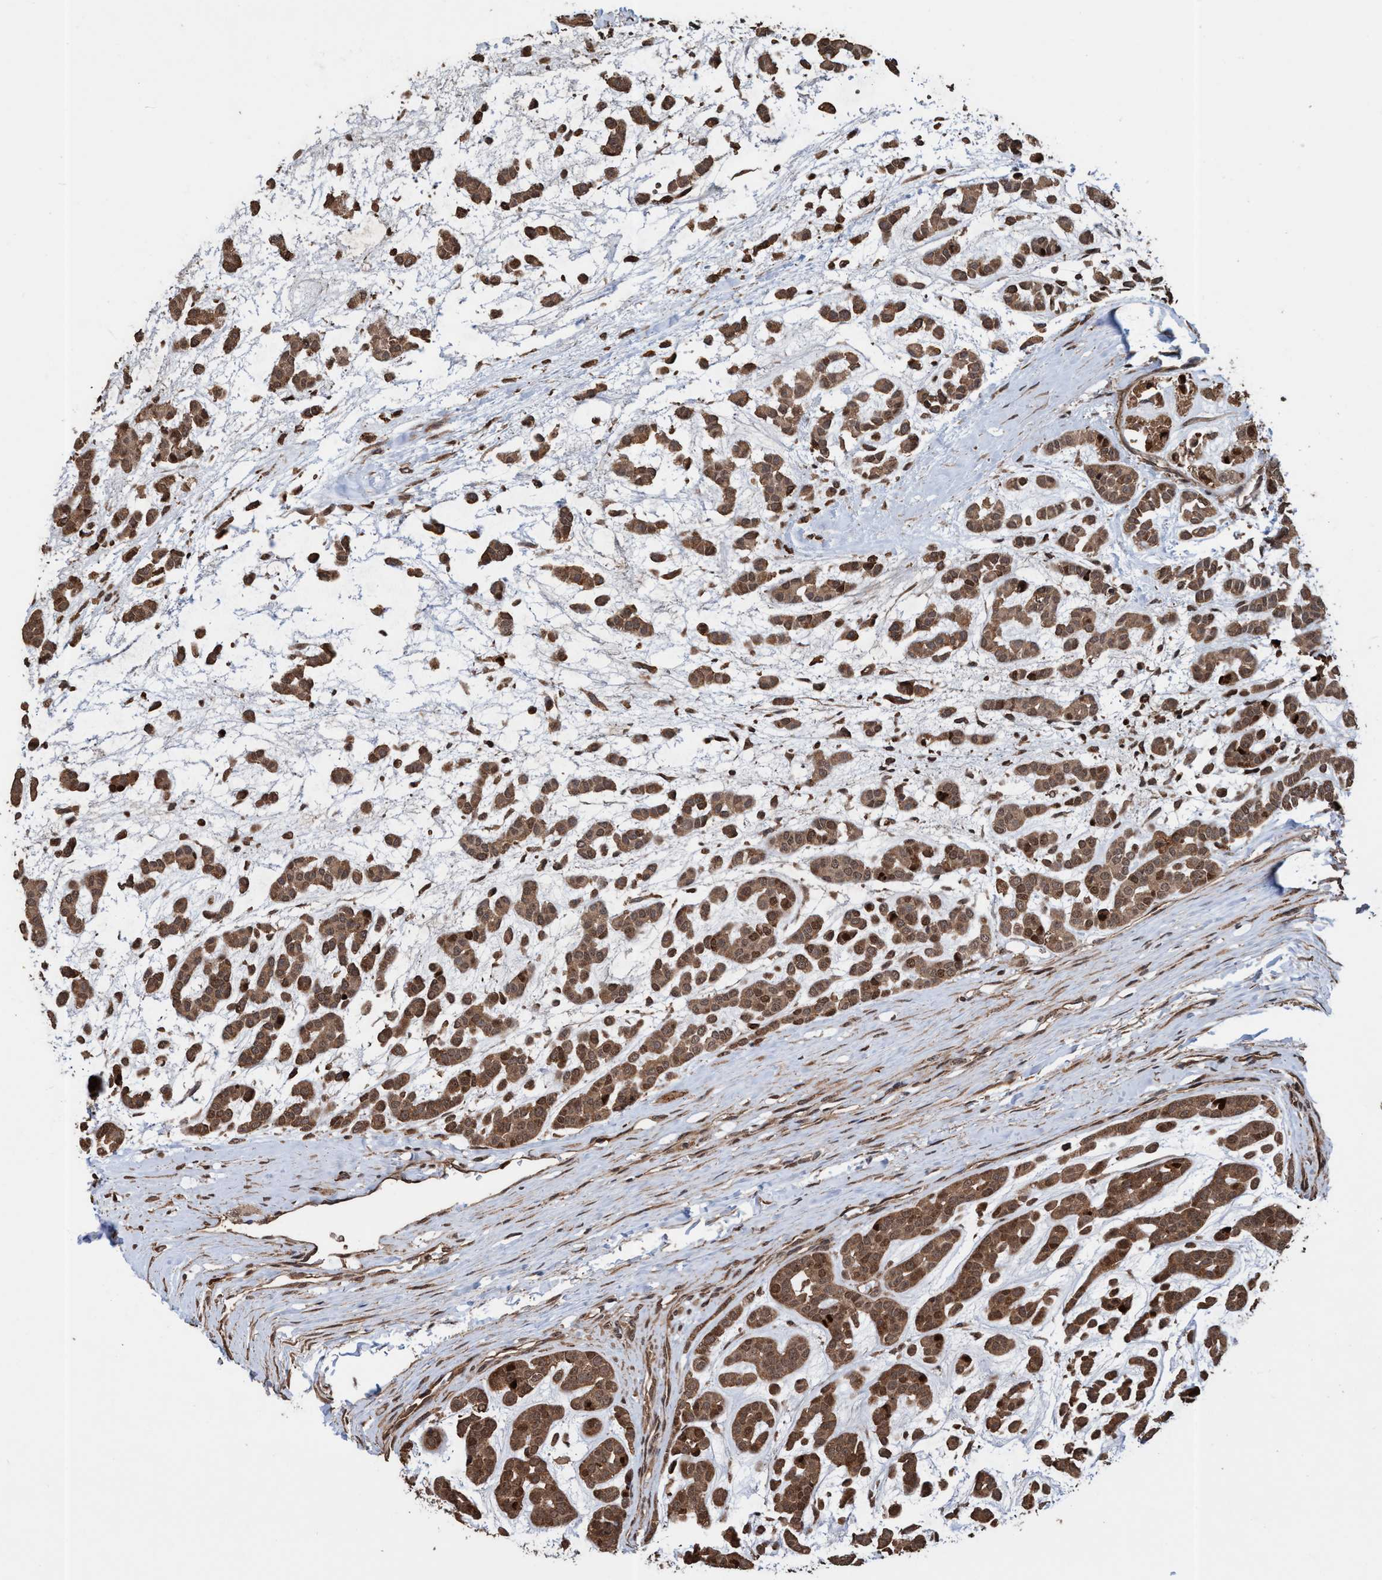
{"staining": {"intensity": "moderate", "quantity": ">75%", "location": "cytoplasmic/membranous,nuclear"}, "tissue": "head and neck cancer", "cell_type": "Tumor cells", "image_type": "cancer", "snomed": [{"axis": "morphology", "description": "Adenocarcinoma, NOS"}, {"axis": "morphology", "description": "Adenoma, NOS"}, {"axis": "topography", "description": "Head-Neck"}], "caption": "About >75% of tumor cells in human head and neck cancer (adenoma) show moderate cytoplasmic/membranous and nuclear protein staining as visualized by brown immunohistochemical staining.", "gene": "TRPC7", "patient": {"sex": "female", "age": 55}}